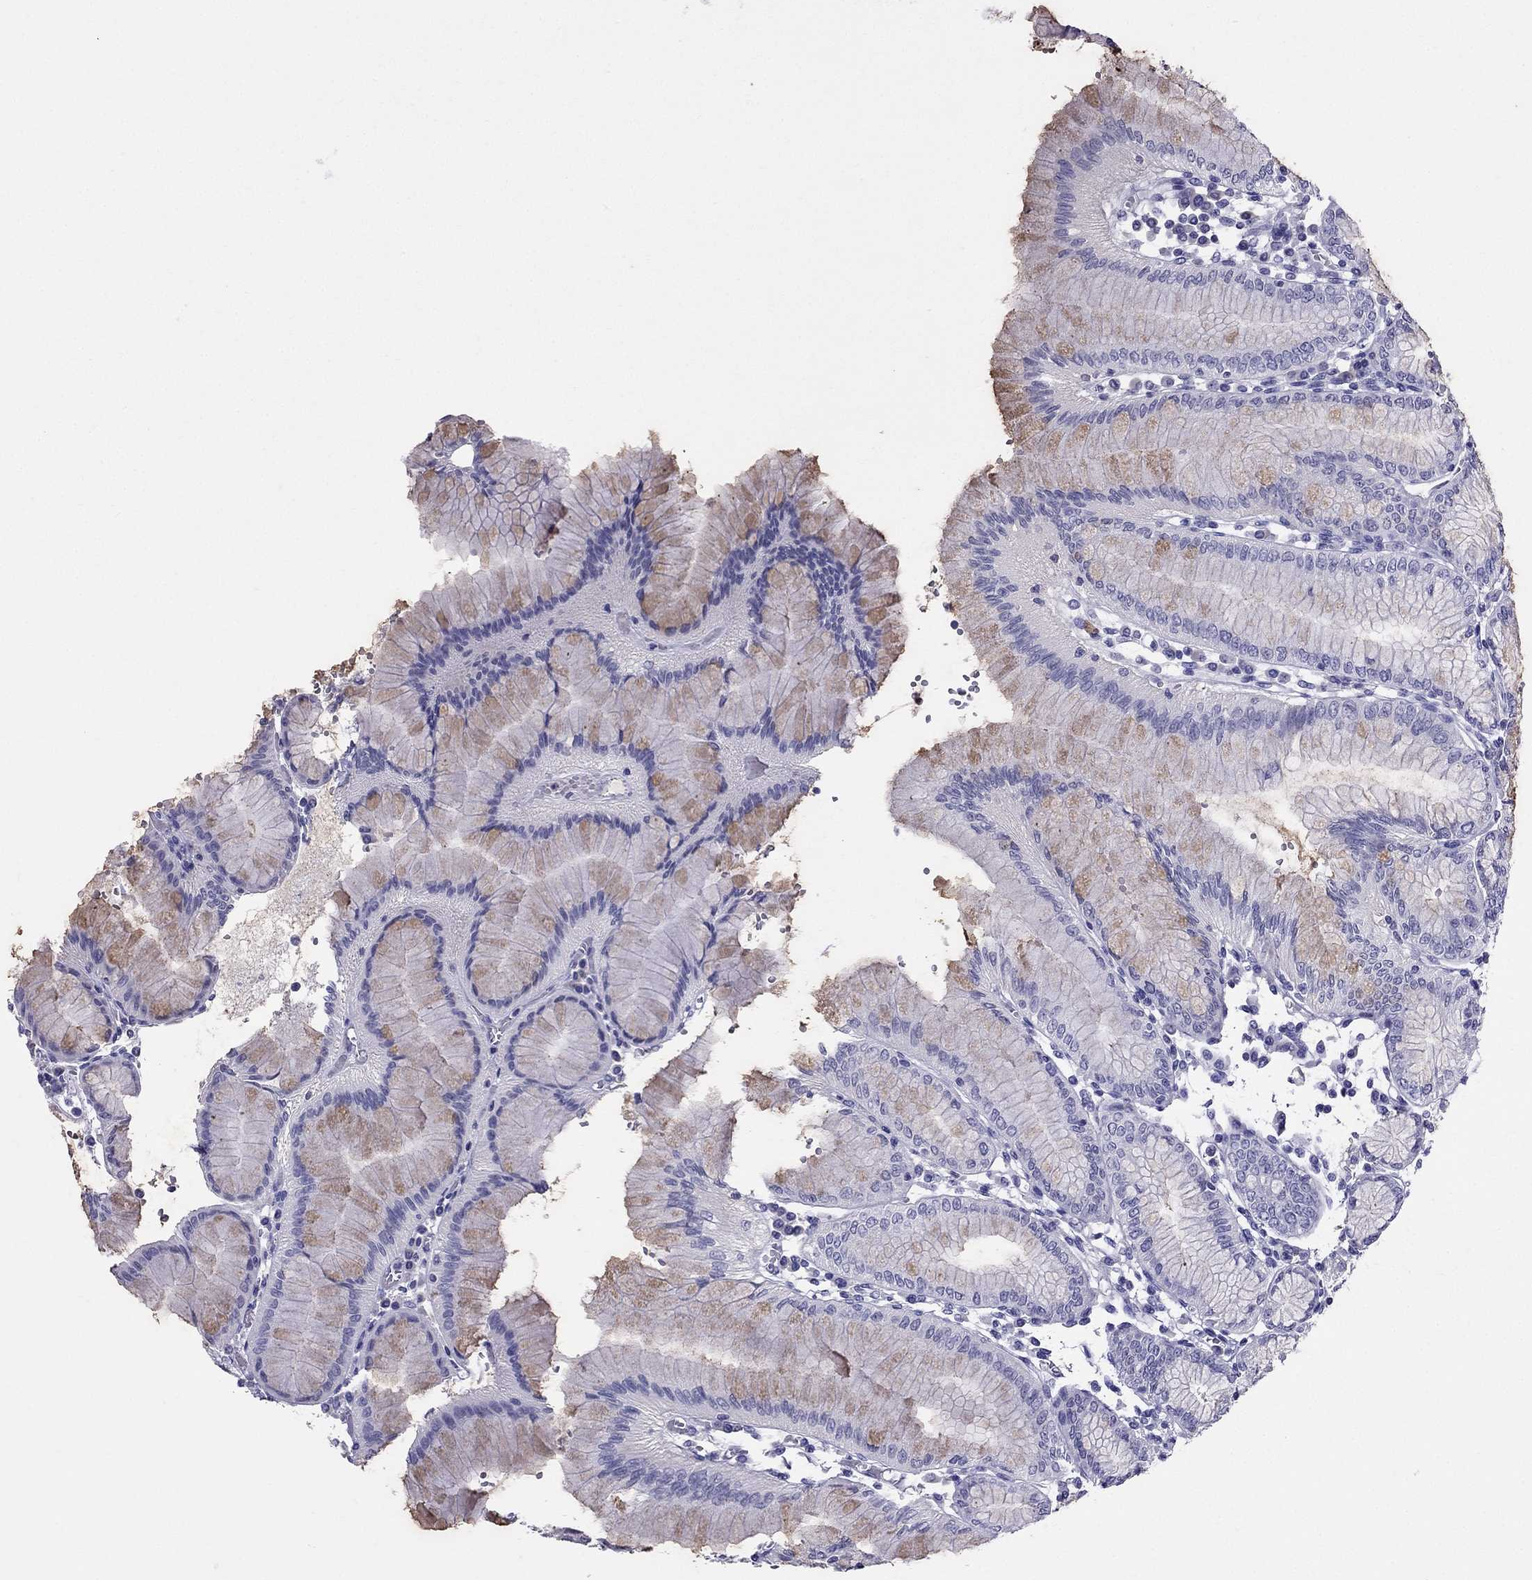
{"staining": {"intensity": "weak", "quantity": "<25%", "location": "cytoplasmic/membranous"}, "tissue": "stomach", "cell_type": "Glandular cells", "image_type": "normal", "snomed": [{"axis": "morphology", "description": "Normal tissue, NOS"}, {"axis": "topography", "description": "Skeletal muscle"}, {"axis": "topography", "description": "Stomach"}], "caption": "The immunohistochemistry image has no significant expression in glandular cells of stomach. (DAB immunohistochemistry (IHC) visualized using brightfield microscopy, high magnification).", "gene": "ZNF541", "patient": {"sex": "female", "age": 57}}